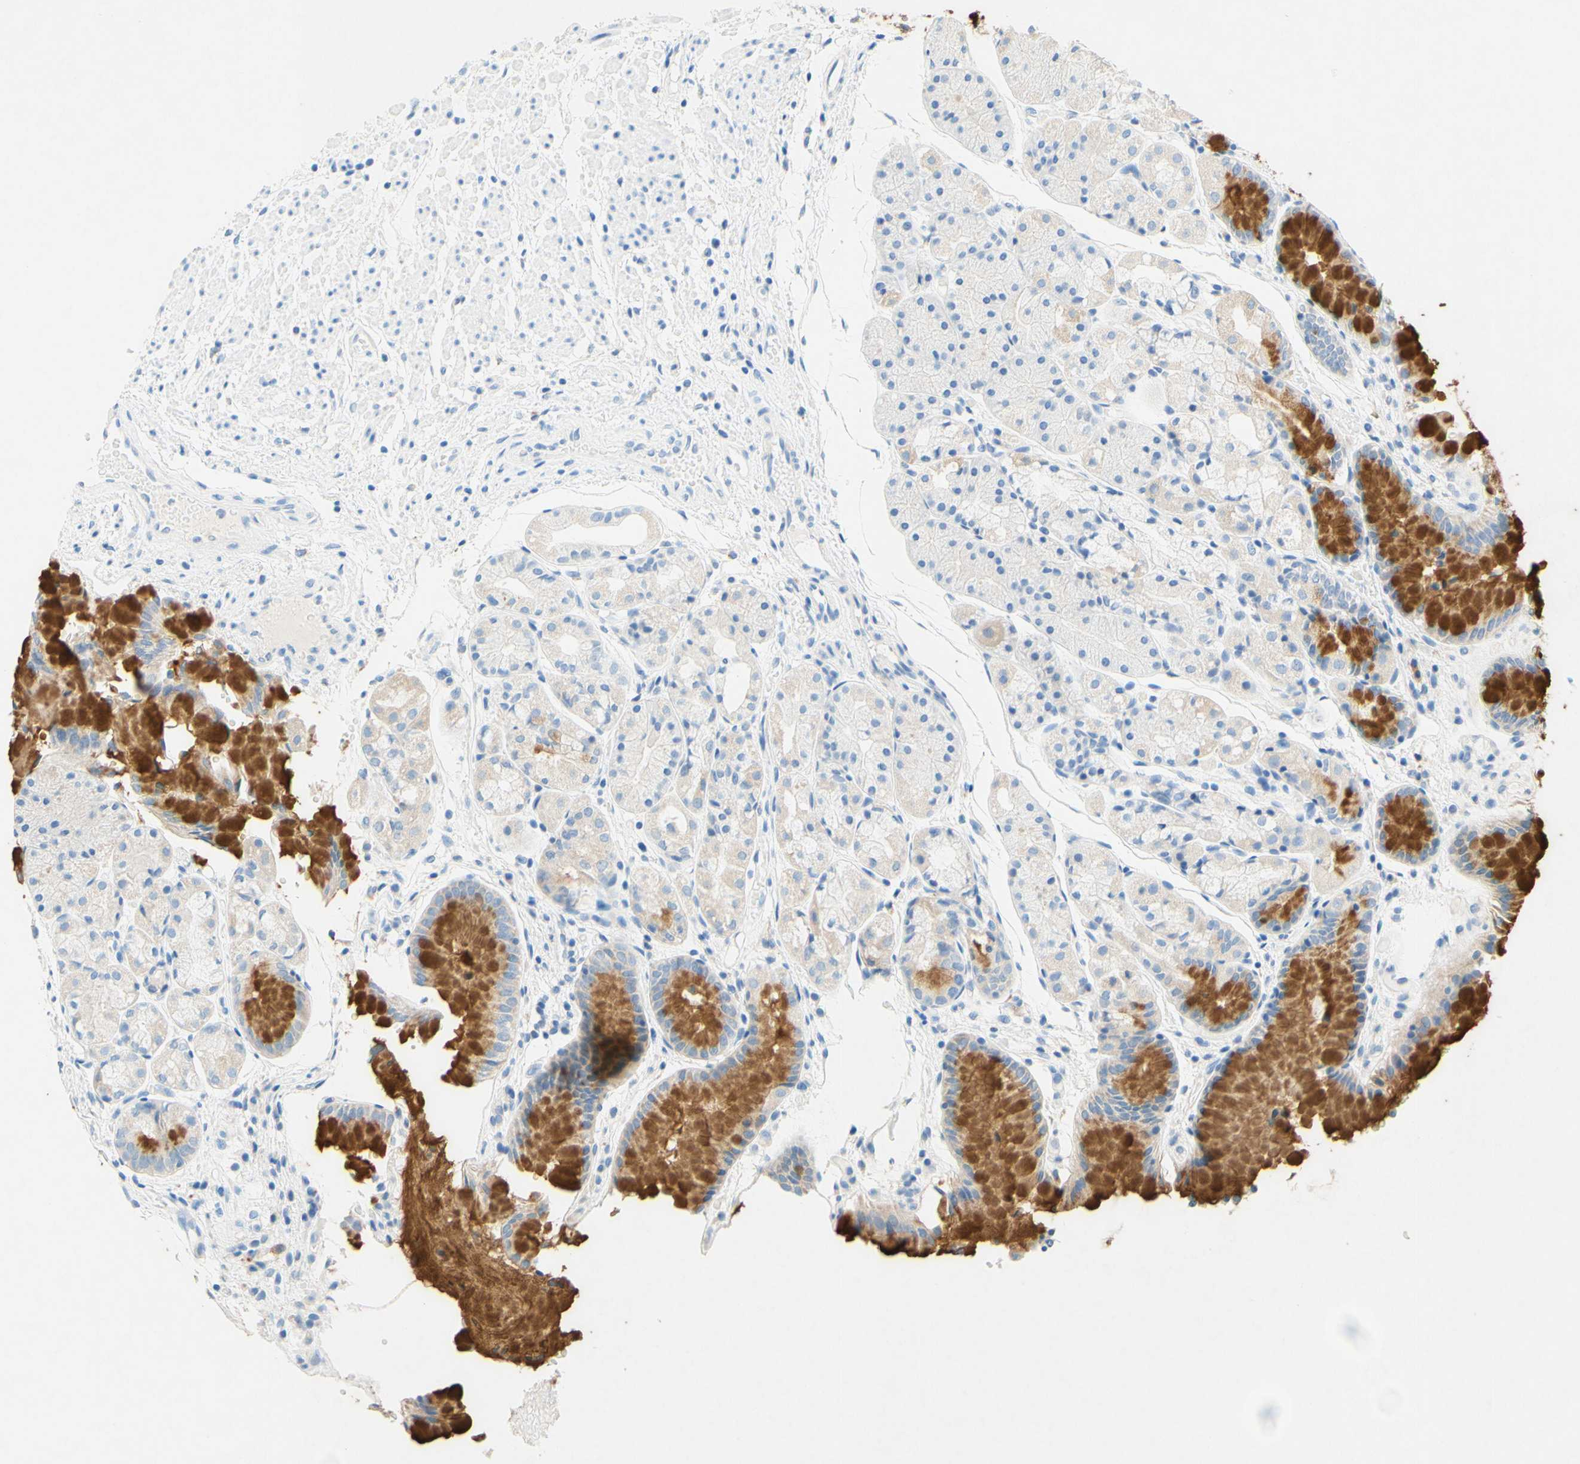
{"staining": {"intensity": "moderate", "quantity": "25%-75%", "location": "cytoplasmic/membranous"}, "tissue": "stomach", "cell_type": "Glandular cells", "image_type": "normal", "snomed": [{"axis": "morphology", "description": "Normal tissue, NOS"}, {"axis": "topography", "description": "Stomach, upper"}, {"axis": "topography", "description": "Stomach"}], "caption": "Immunohistochemistry of normal stomach exhibits medium levels of moderate cytoplasmic/membranous staining in approximately 25%-75% of glandular cells. (DAB (3,3'-diaminobenzidine) IHC, brown staining for protein, blue staining for nuclei).", "gene": "SLC46A1", "patient": {"sex": "male", "age": 76}}